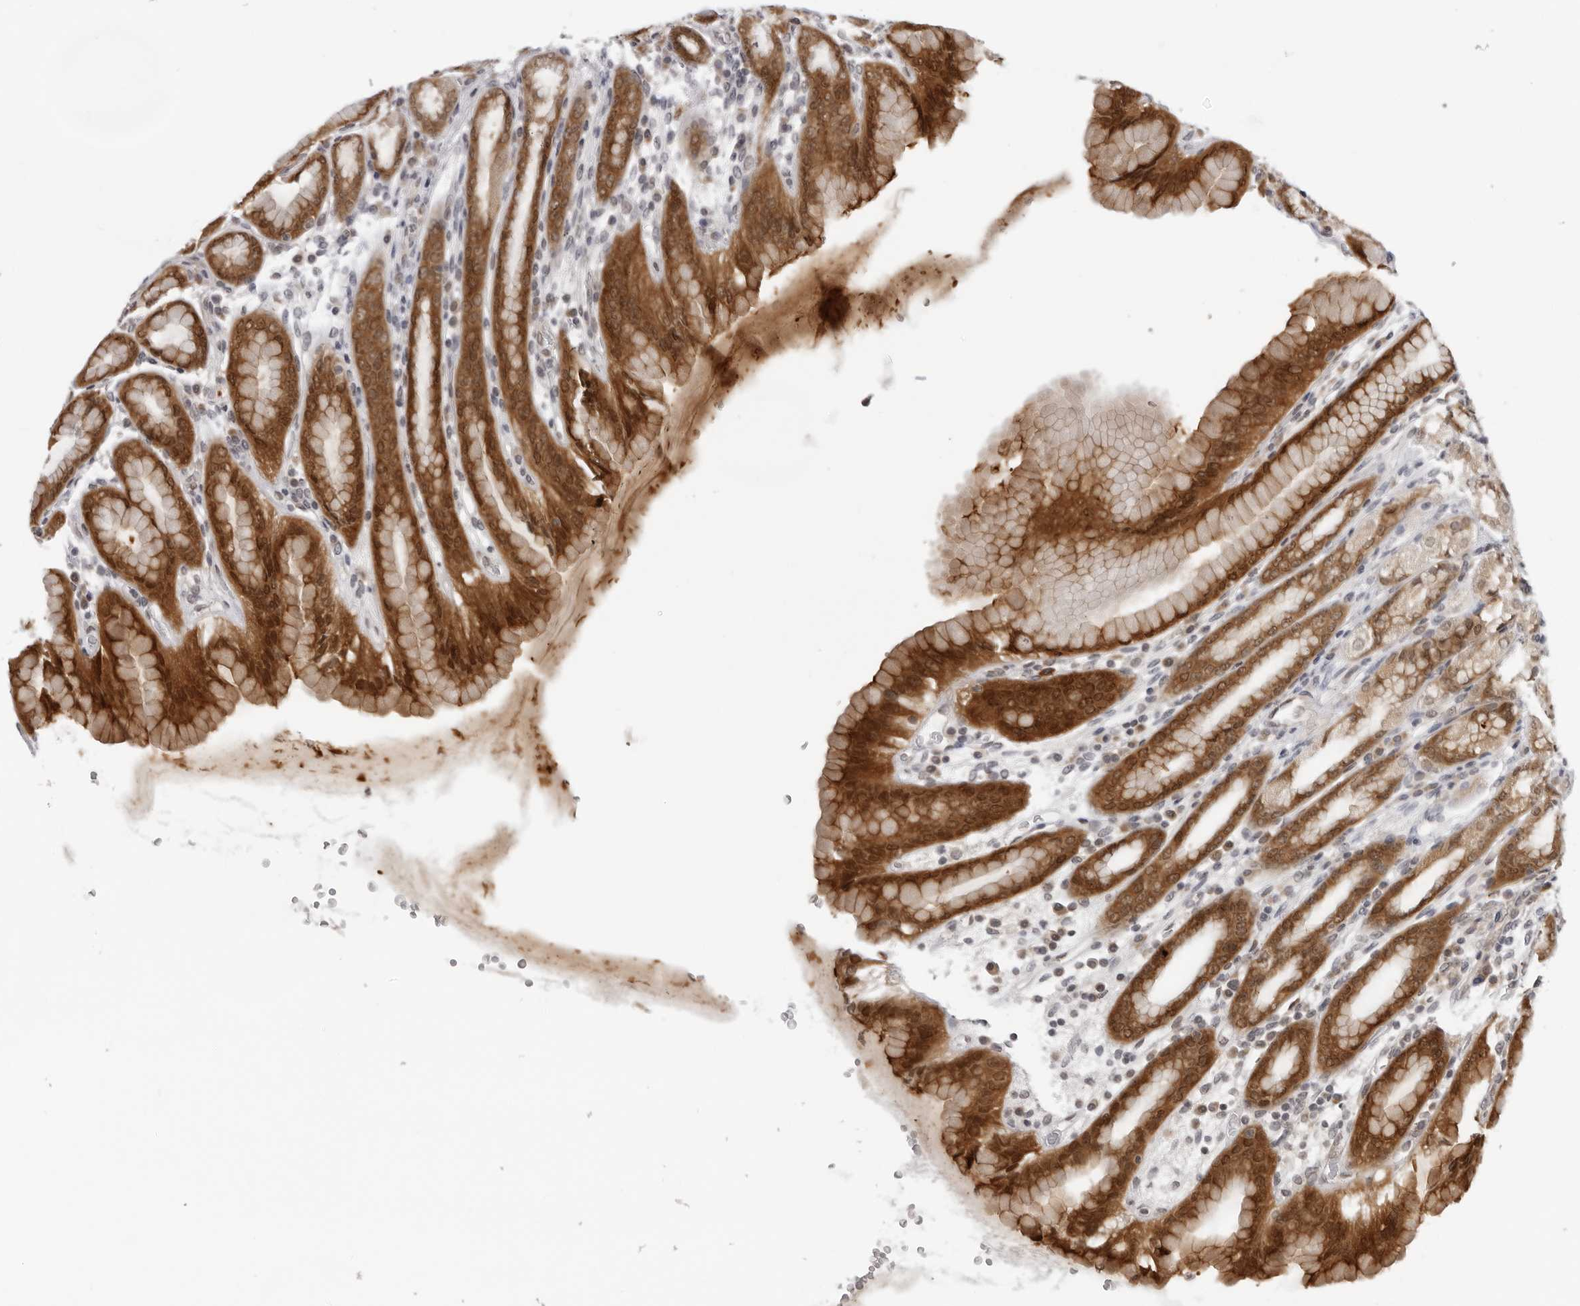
{"staining": {"intensity": "strong", "quantity": ">75%", "location": "cytoplasmic/membranous"}, "tissue": "stomach", "cell_type": "Glandular cells", "image_type": "normal", "snomed": [{"axis": "morphology", "description": "Normal tissue, NOS"}, {"axis": "topography", "description": "Stomach, upper"}], "caption": "The immunohistochemical stain highlights strong cytoplasmic/membranous expression in glandular cells of normal stomach.", "gene": "CASP7", "patient": {"sex": "male", "age": 68}}